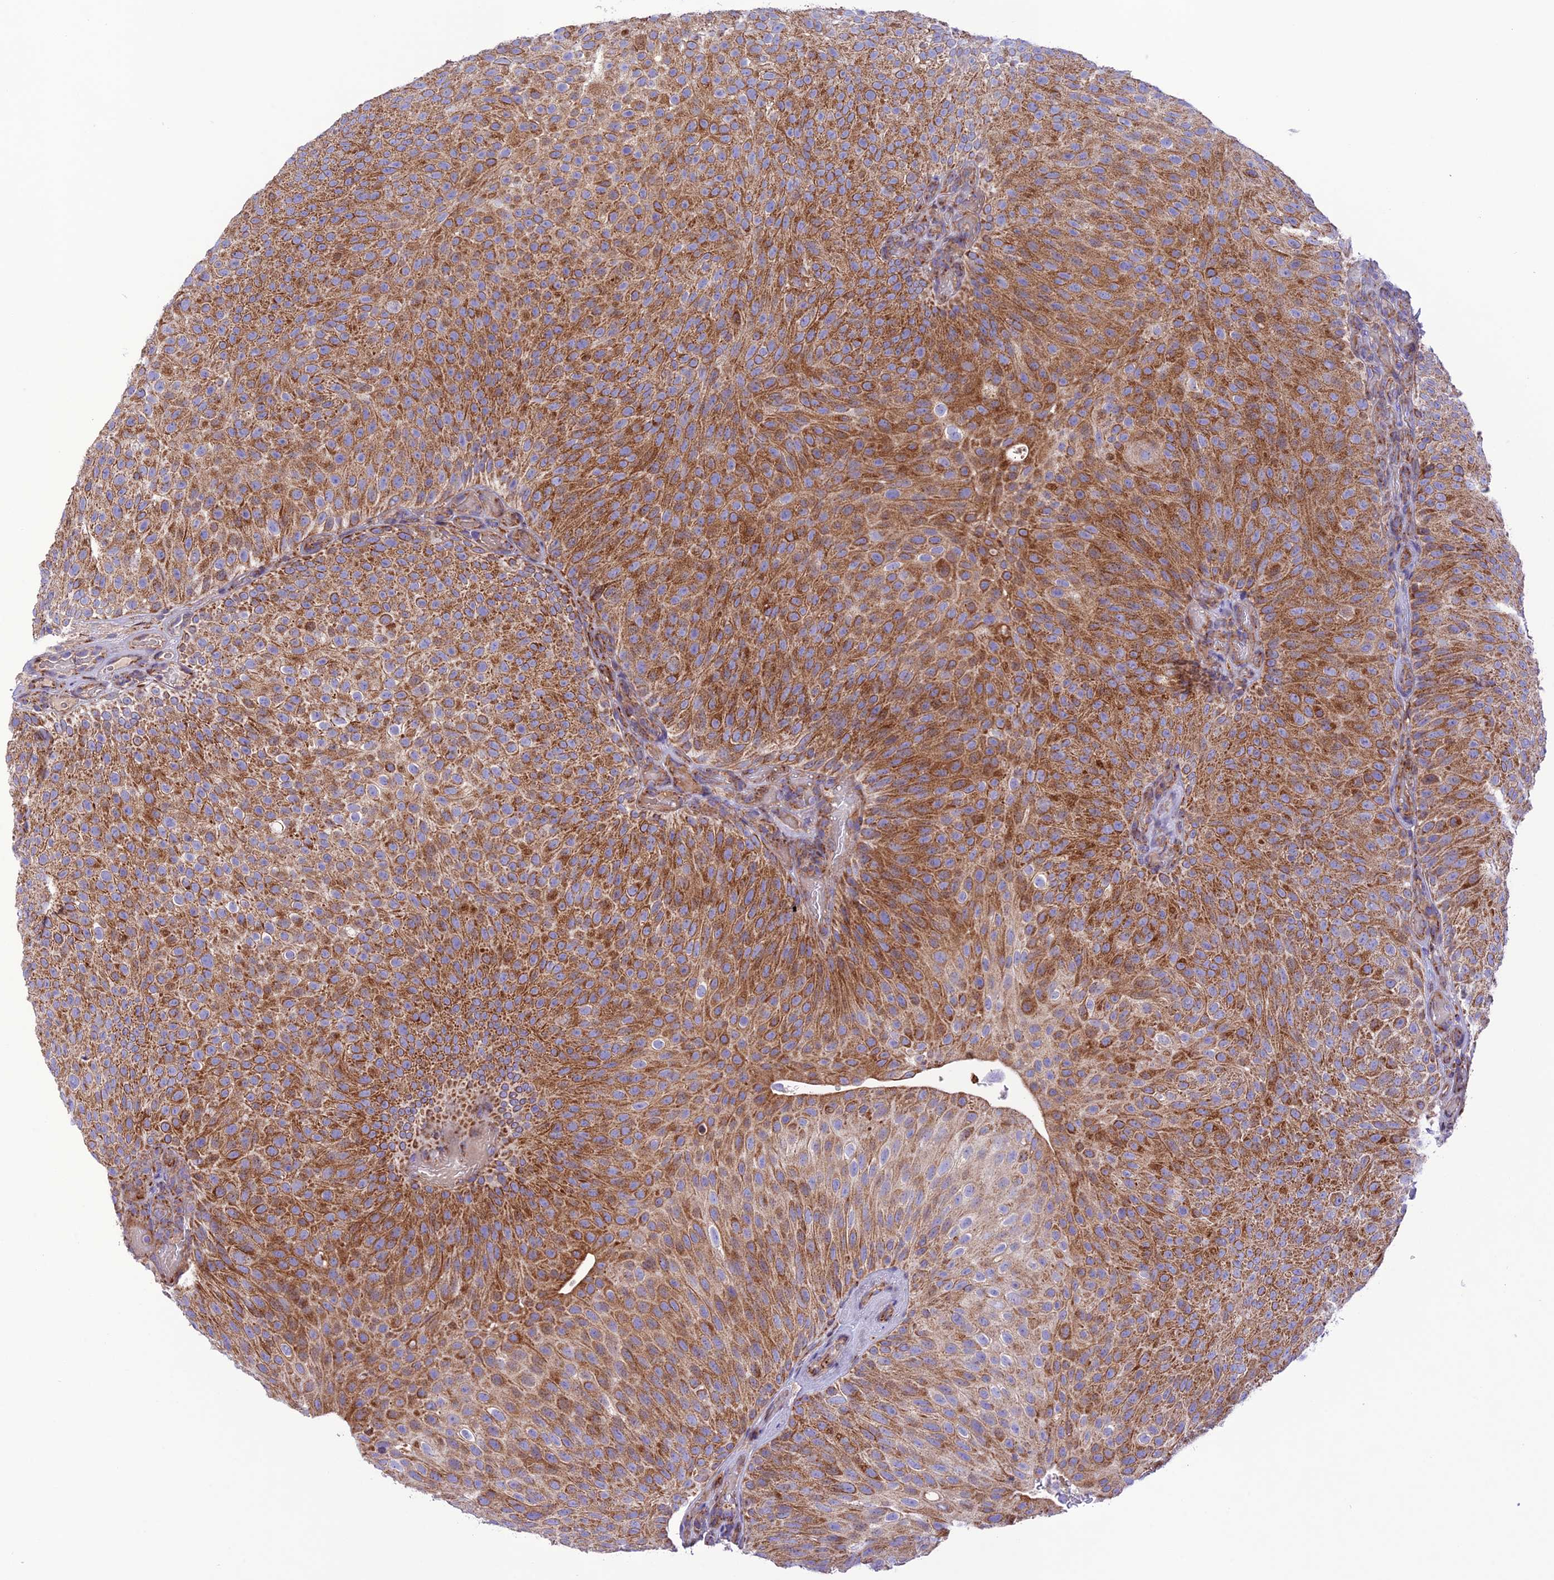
{"staining": {"intensity": "moderate", "quantity": ">75%", "location": "cytoplasmic/membranous"}, "tissue": "urothelial cancer", "cell_type": "Tumor cells", "image_type": "cancer", "snomed": [{"axis": "morphology", "description": "Urothelial carcinoma, Low grade"}, {"axis": "topography", "description": "Urinary bladder"}], "caption": "Brown immunohistochemical staining in human urothelial cancer exhibits moderate cytoplasmic/membranous positivity in about >75% of tumor cells.", "gene": "UAP1L1", "patient": {"sex": "male", "age": 78}}